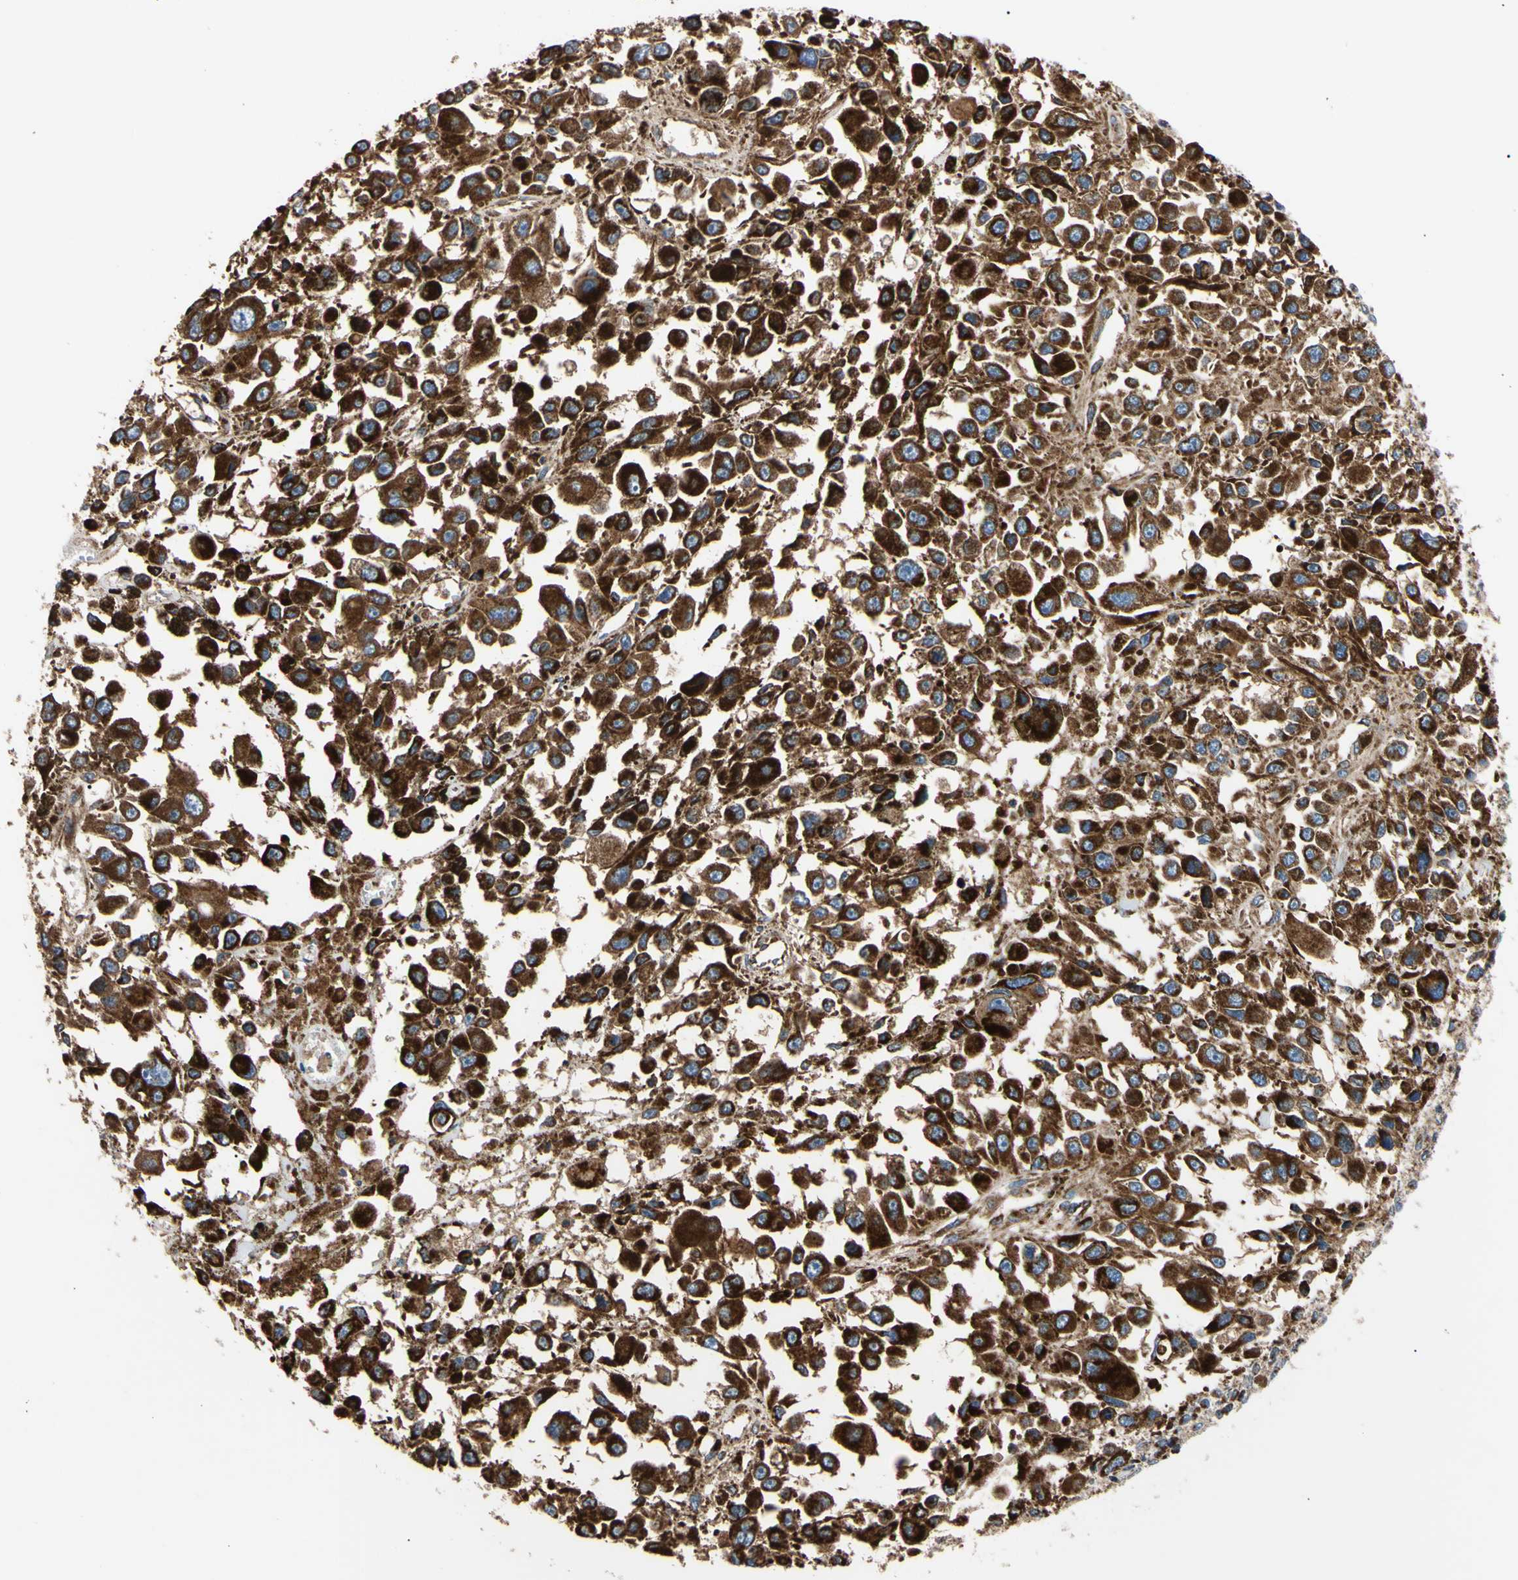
{"staining": {"intensity": "strong", "quantity": ">75%", "location": "cytoplasmic/membranous"}, "tissue": "melanoma", "cell_type": "Tumor cells", "image_type": "cancer", "snomed": [{"axis": "morphology", "description": "Malignant melanoma, Metastatic site"}, {"axis": "topography", "description": "Lymph node"}], "caption": "Malignant melanoma (metastatic site) was stained to show a protein in brown. There is high levels of strong cytoplasmic/membranous positivity in approximately >75% of tumor cells.", "gene": "CLPP", "patient": {"sex": "male", "age": 59}}